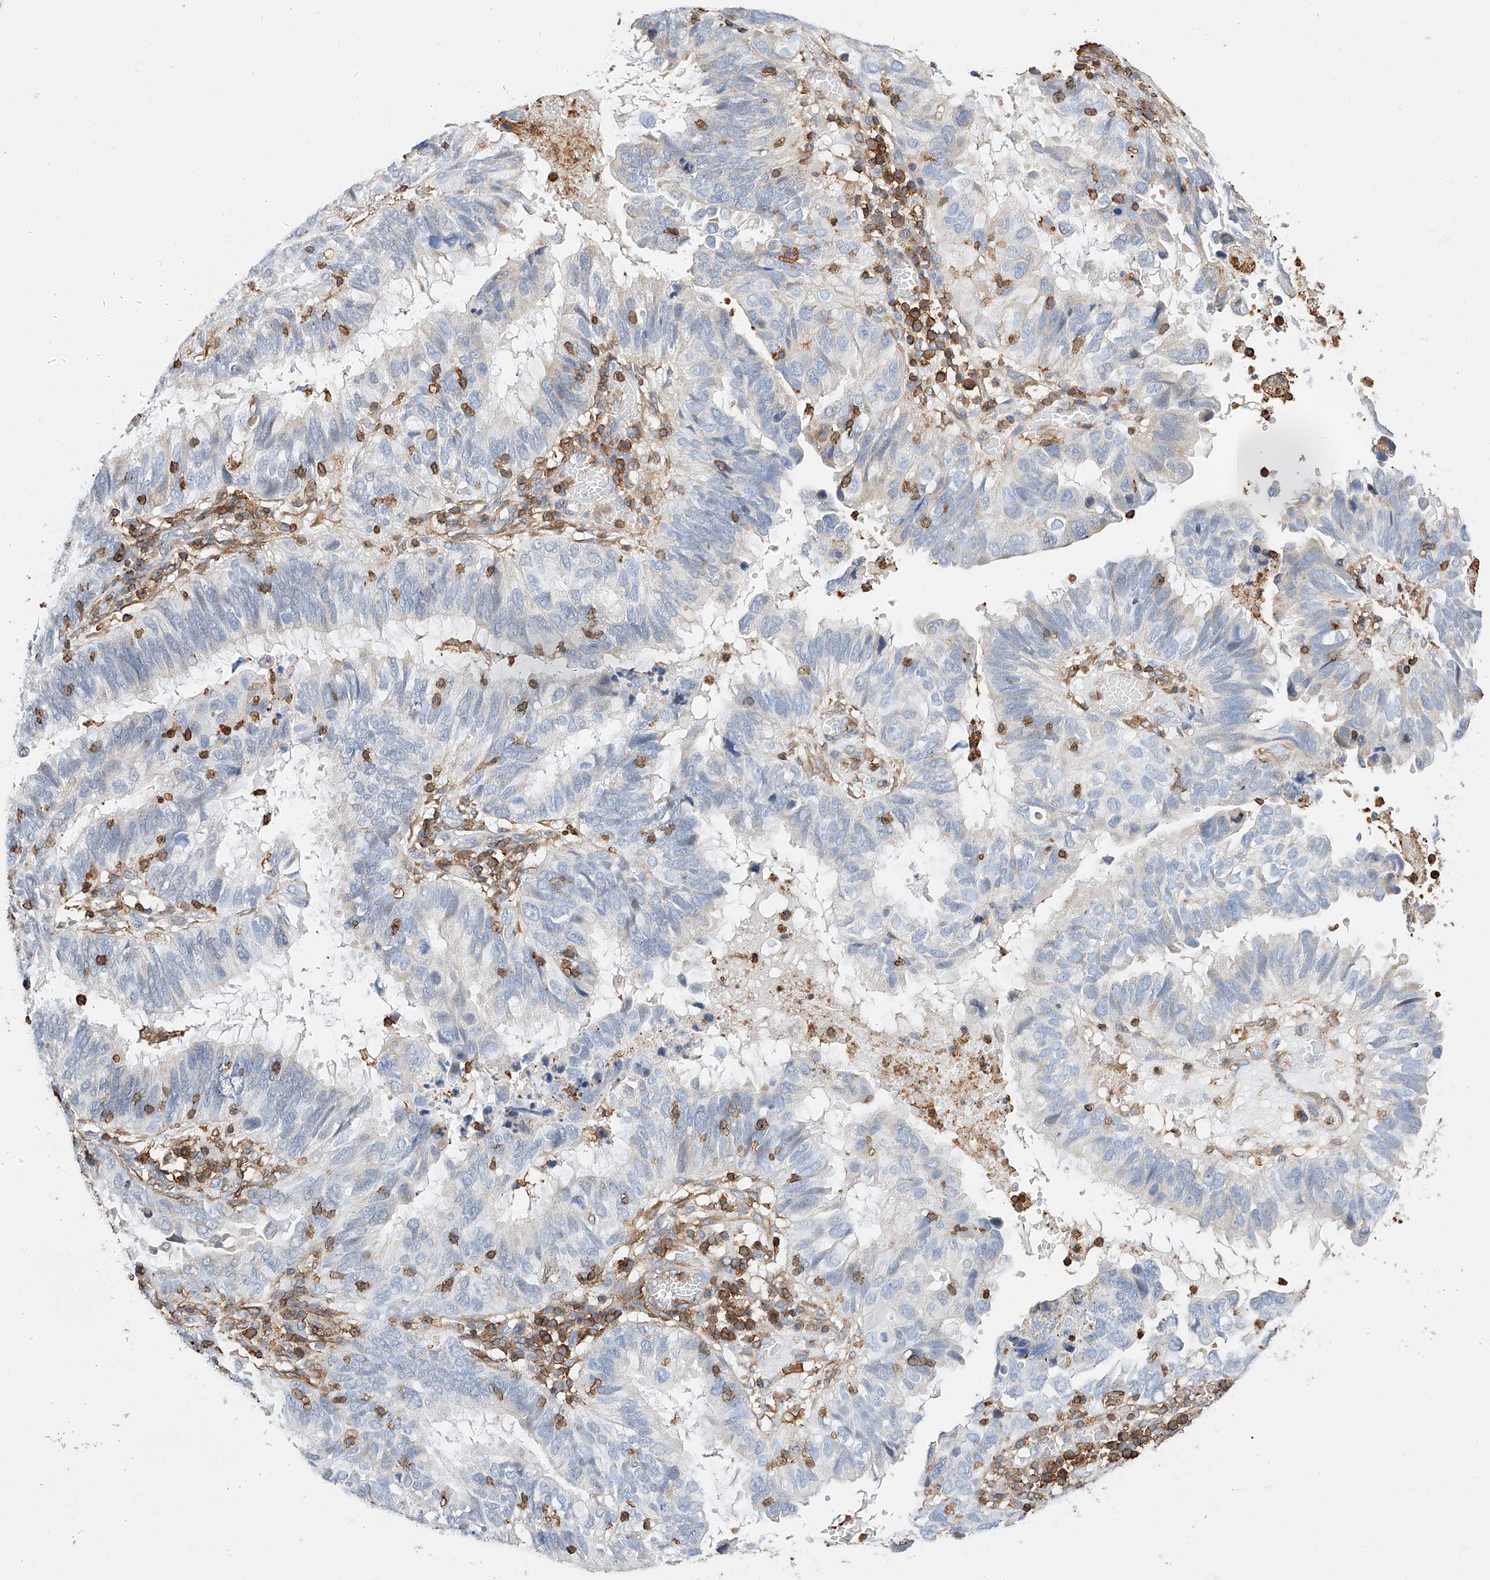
{"staining": {"intensity": "negative", "quantity": "none", "location": "none"}, "tissue": "endometrial cancer", "cell_type": "Tumor cells", "image_type": "cancer", "snomed": [{"axis": "morphology", "description": "Adenocarcinoma, NOS"}, {"axis": "topography", "description": "Uterus"}], "caption": "Tumor cells are negative for brown protein staining in endometrial cancer. (Brightfield microscopy of DAB (3,3'-diaminobenzidine) IHC at high magnification).", "gene": "WFS1", "patient": {"sex": "female", "age": 77}}